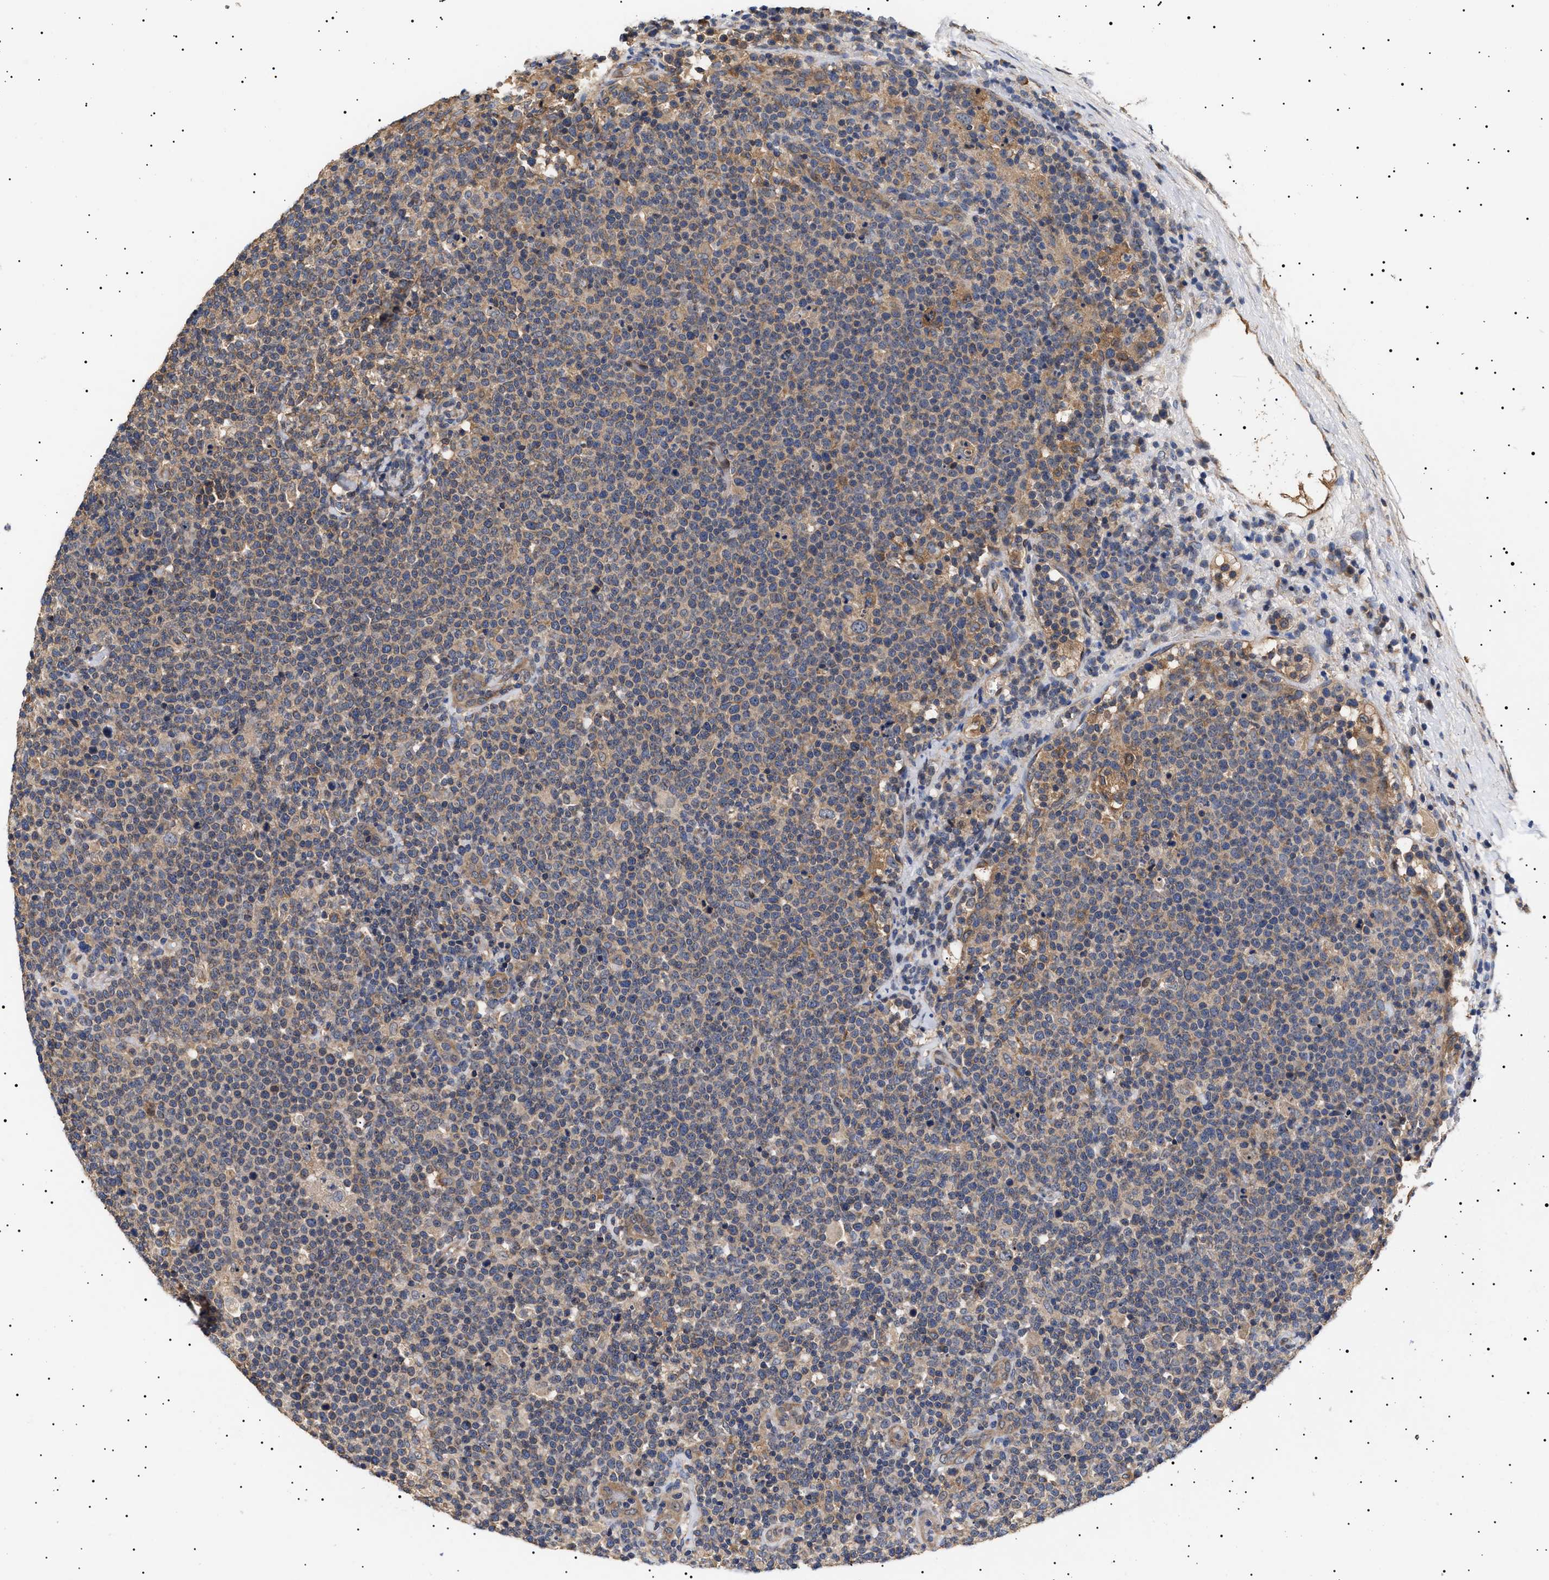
{"staining": {"intensity": "weak", "quantity": "25%-75%", "location": "cytoplasmic/membranous"}, "tissue": "lymphoma", "cell_type": "Tumor cells", "image_type": "cancer", "snomed": [{"axis": "morphology", "description": "Malignant lymphoma, non-Hodgkin's type, High grade"}, {"axis": "topography", "description": "Lymph node"}], "caption": "Immunohistochemistry (IHC) of high-grade malignant lymphoma, non-Hodgkin's type exhibits low levels of weak cytoplasmic/membranous staining in approximately 25%-75% of tumor cells.", "gene": "KRBA1", "patient": {"sex": "male", "age": 61}}